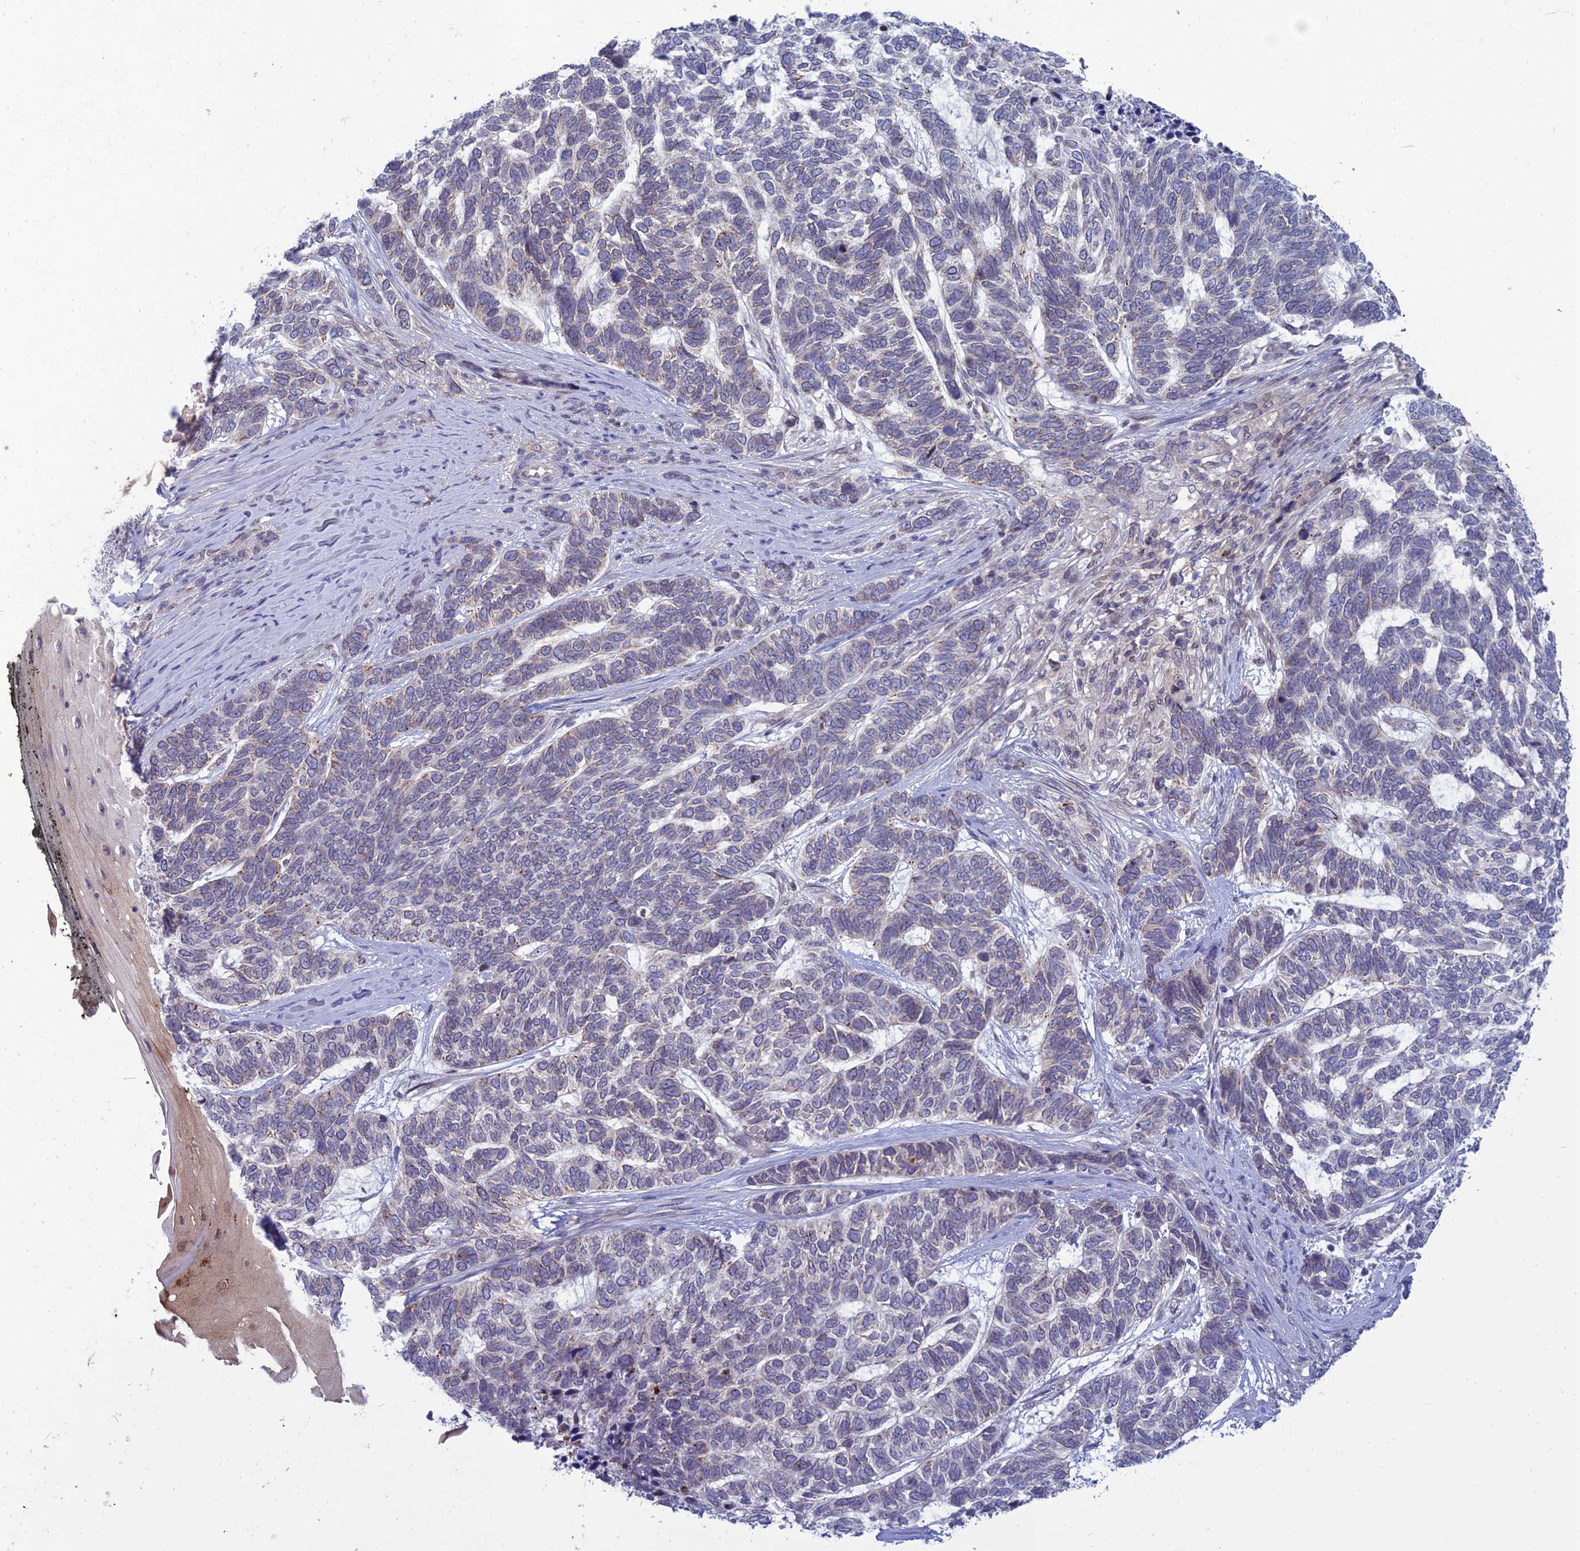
{"staining": {"intensity": "weak", "quantity": "25%-75%", "location": "cytoplasmic/membranous,nuclear"}, "tissue": "skin cancer", "cell_type": "Tumor cells", "image_type": "cancer", "snomed": [{"axis": "morphology", "description": "Basal cell carcinoma"}, {"axis": "topography", "description": "Skin"}], "caption": "Brown immunohistochemical staining in skin basal cell carcinoma demonstrates weak cytoplasmic/membranous and nuclear positivity in about 25%-75% of tumor cells. The staining was performed using DAB, with brown indicating positive protein expression. Nuclei are stained blue with hematoxylin.", "gene": "WDR46", "patient": {"sex": "female", "age": 65}}